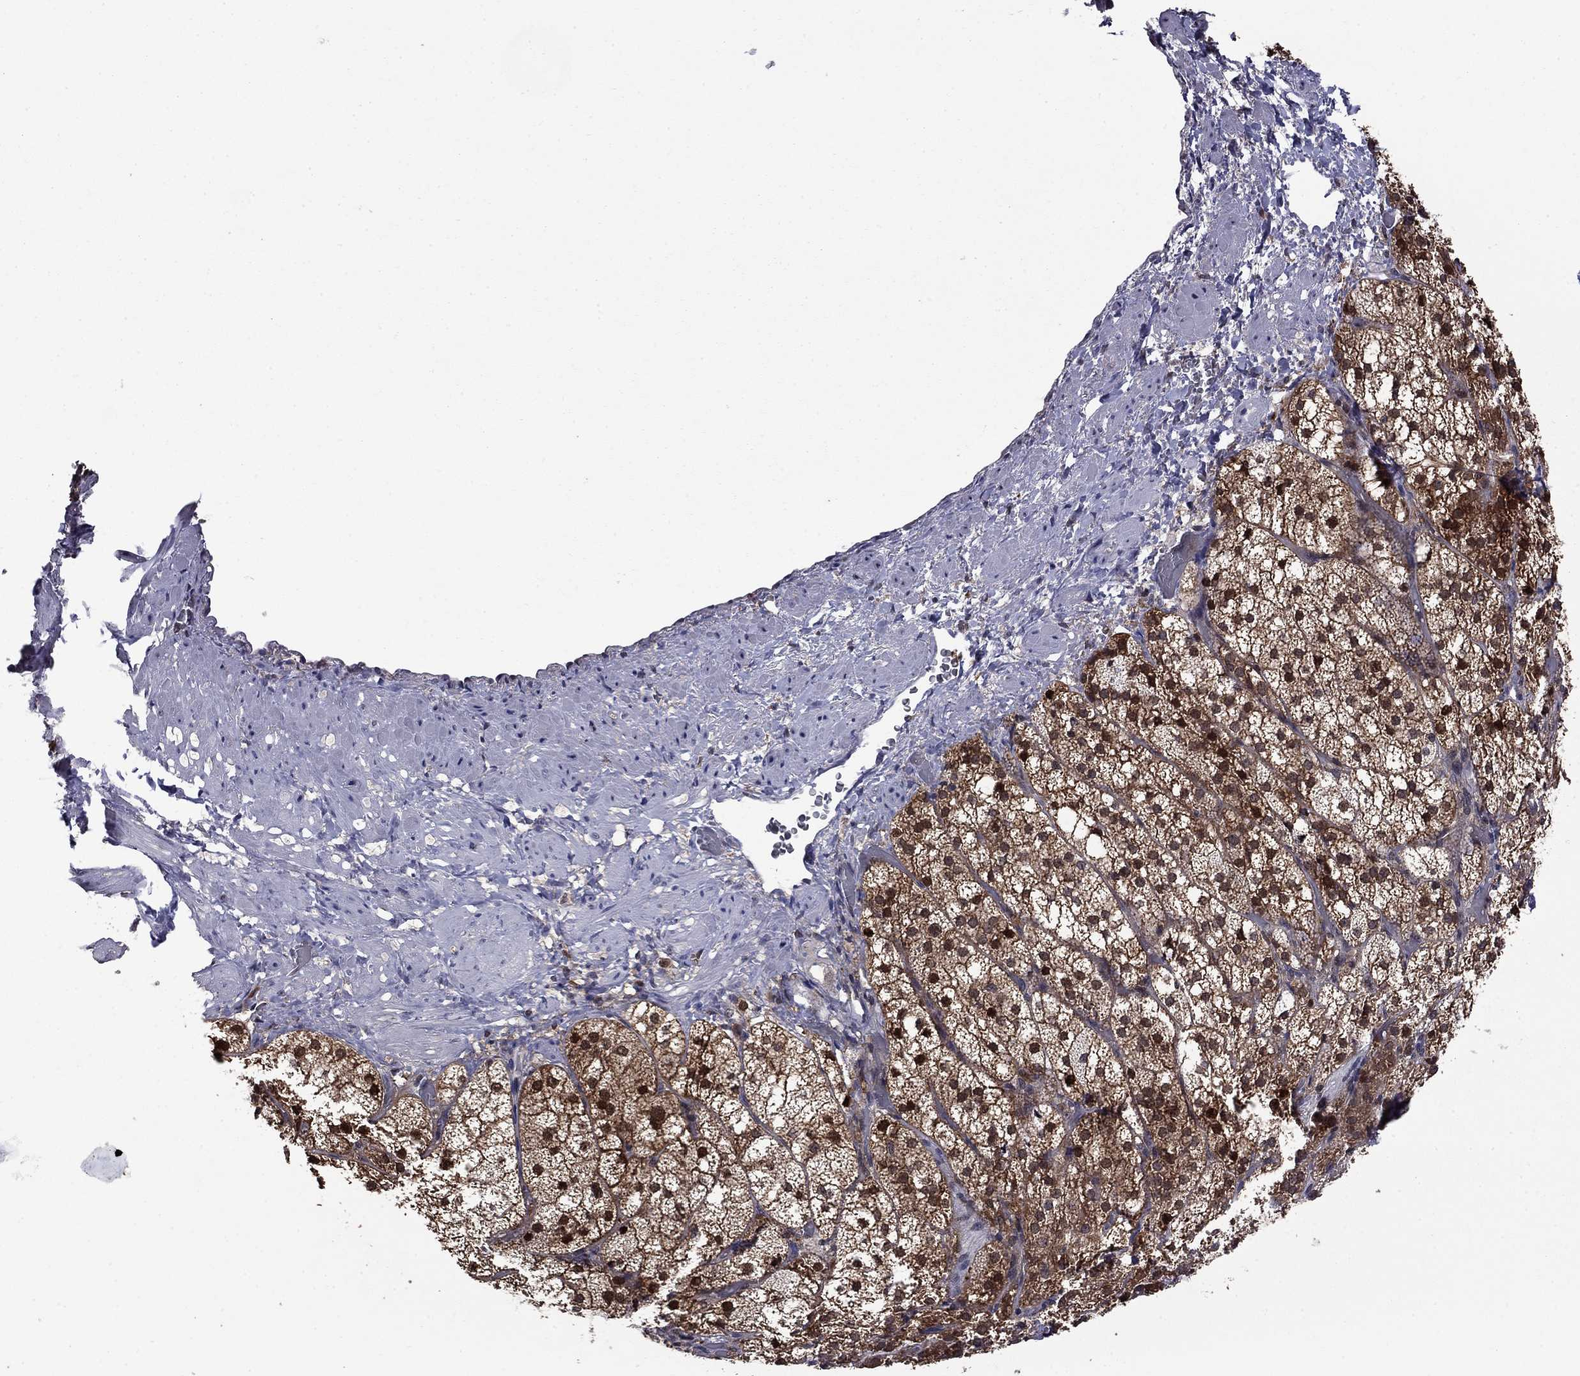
{"staining": {"intensity": "strong", "quantity": "25%-75%", "location": "cytoplasmic/membranous,nuclear"}, "tissue": "adrenal gland", "cell_type": "Glandular cells", "image_type": "normal", "snomed": [{"axis": "morphology", "description": "Normal tissue, NOS"}, {"axis": "topography", "description": "Adrenal gland"}], "caption": "This is a micrograph of IHC staining of benign adrenal gland, which shows strong staining in the cytoplasmic/membranous,nuclear of glandular cells.", "gene": "APPBP2", "patient": {"sex": "female", "age": 60}}